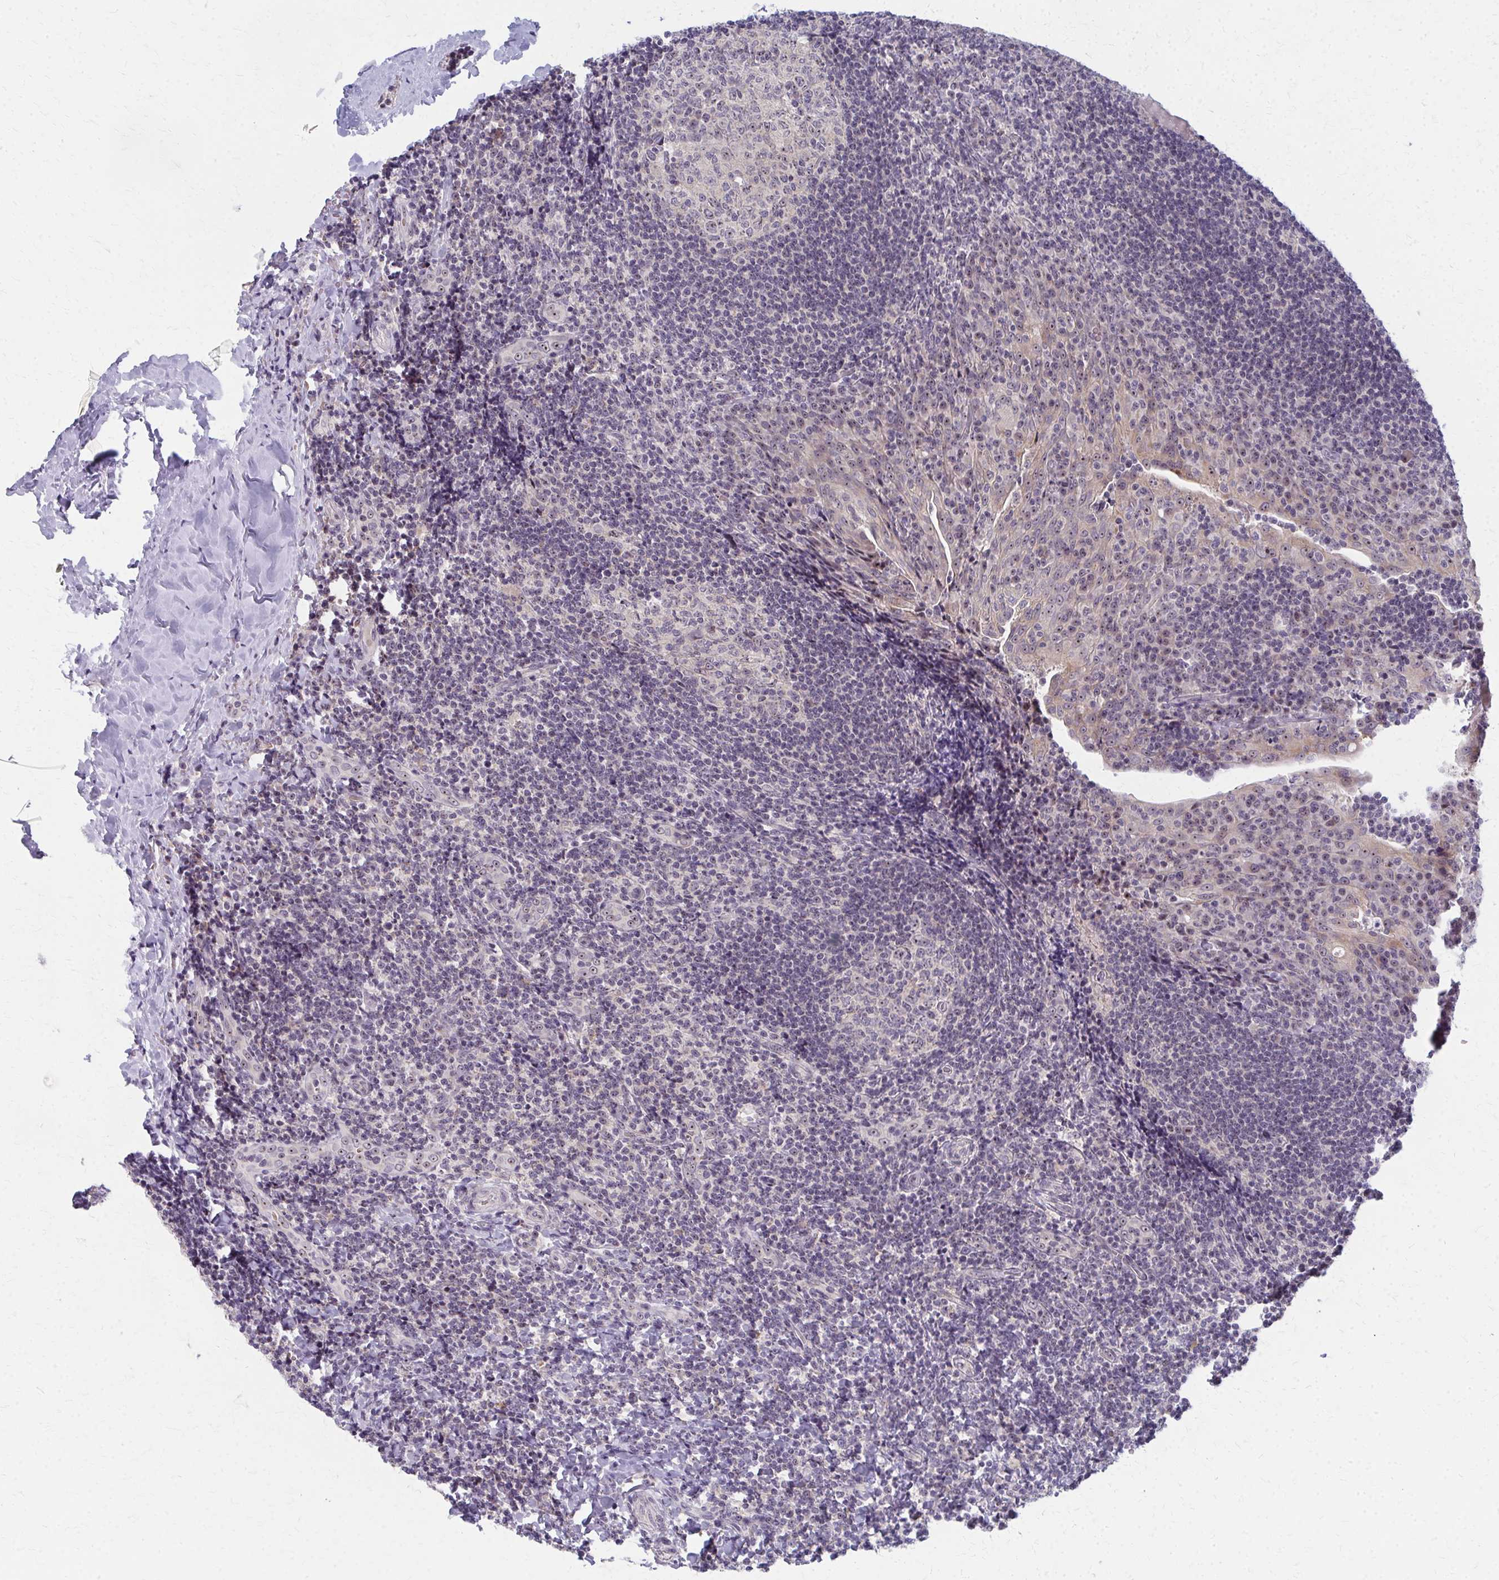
{"staining": {"intensity": "moderate", "quantity": "<25%", "location": "nuclear"}, "tissue": "tonsil", "cell_type": "Germinal center cells", "image_type": "normal", "snomed": [{"axis": "morphology", "description": "Normal tissue, NOS"}, {"axis": "topography", "description": "Tonsil"}], "caption": "Tonsil stained for a protein (brown) exhibits moderate nuclear positive staining in approximately <25% of germinal center cells.", "gene": "NUDT16", "patient": {"sex": "male", "age": 17}}